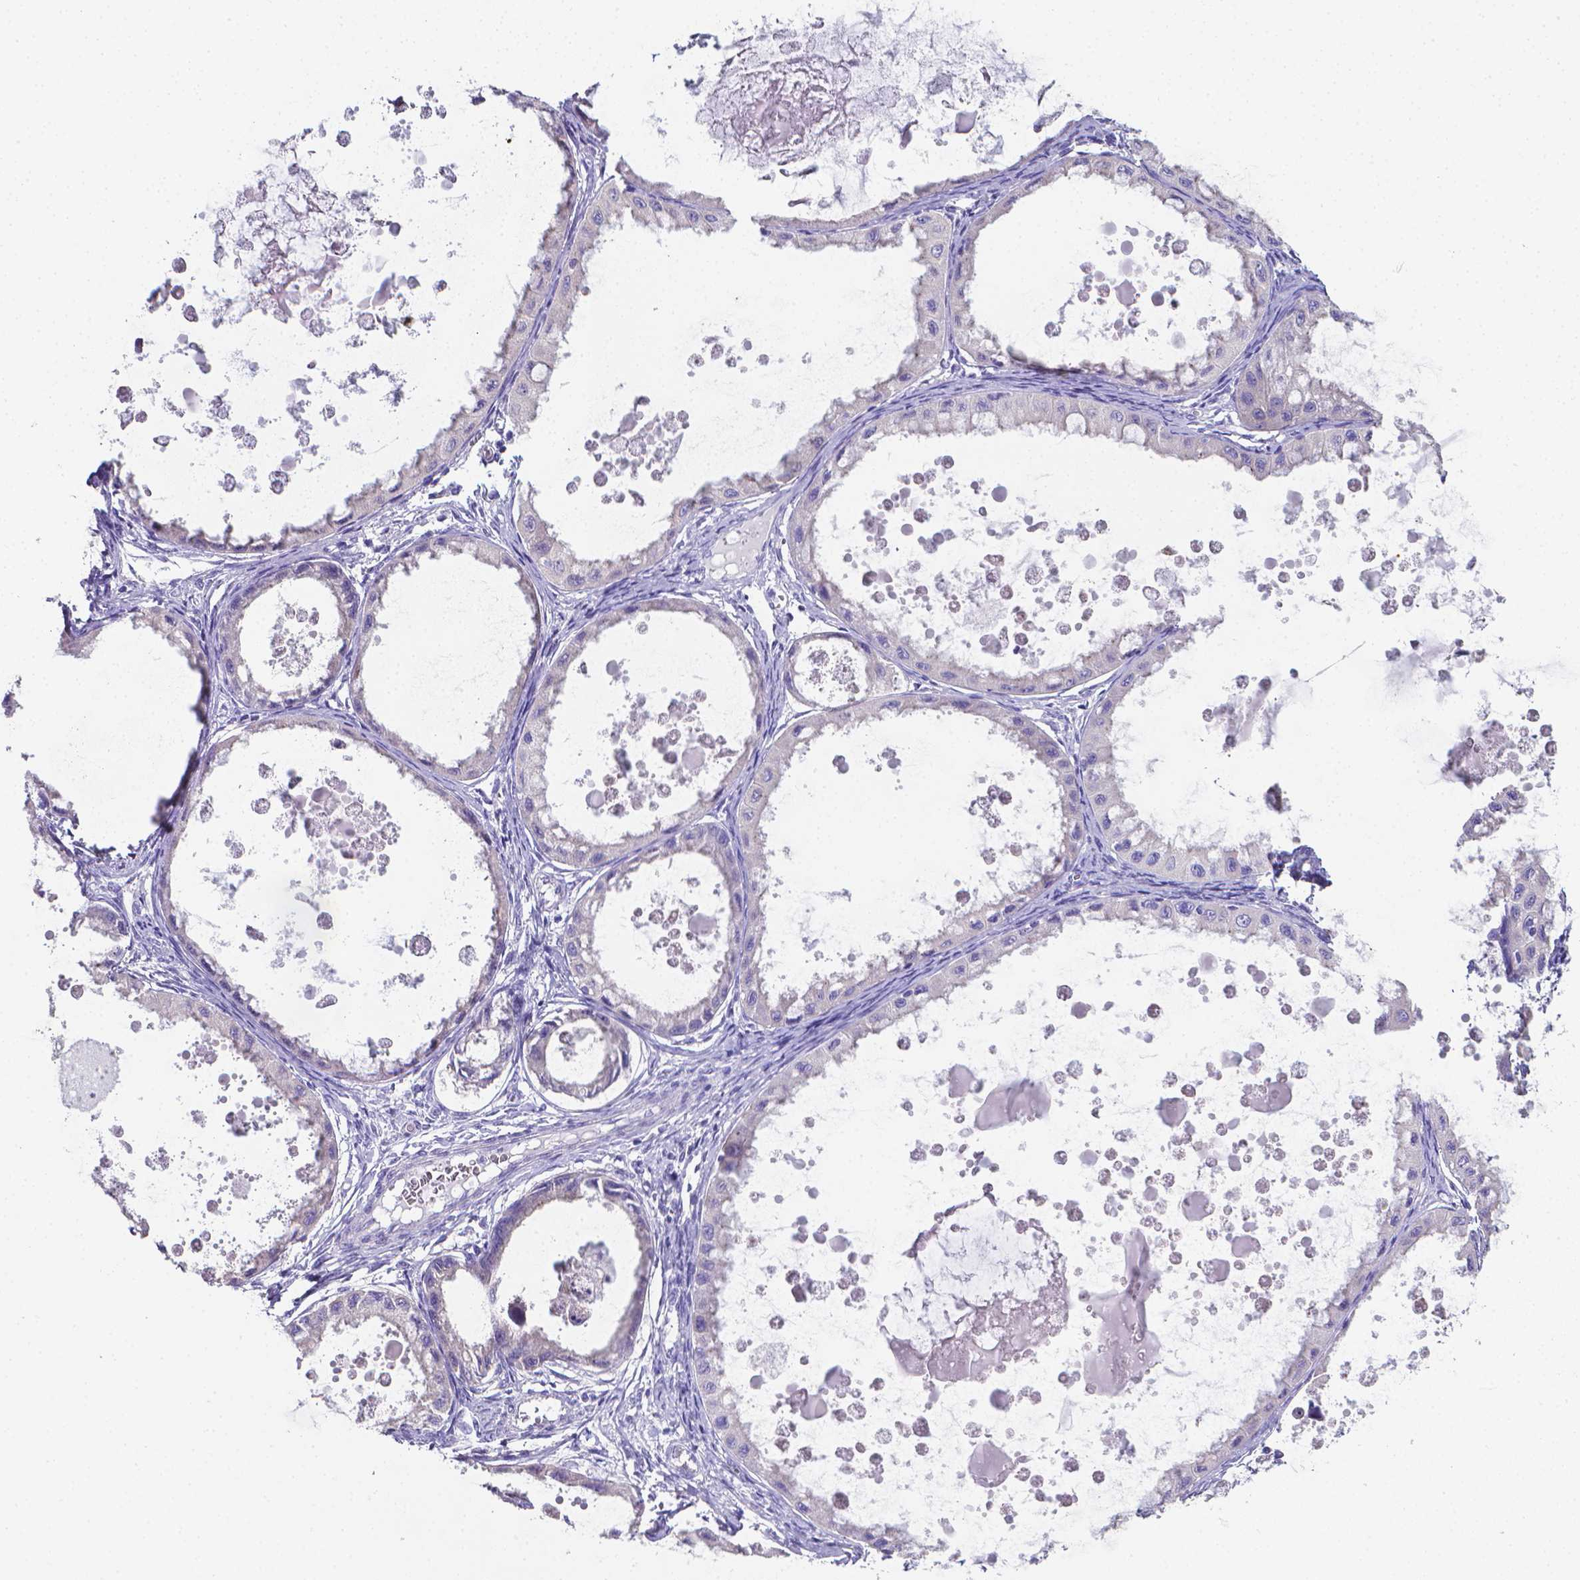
{"staining": {"intensity": "negative", "quantity": "none", "location": "none"}, "tissue": "ovarian cancer", "cell_type": "Tumor cells", "image_type": "cancer", "snomed": [{"axis": "morphology", "description": "Cystadenocarcinoma, mucinous, NOS"}, {"axis": "topography", "description": "Ovary"}], "caption": "Tumor cells are negative for brown protein staining in ovarian cancer.", "gene": "LRRC73", "patient": {"sex": "female", "age": 64}}